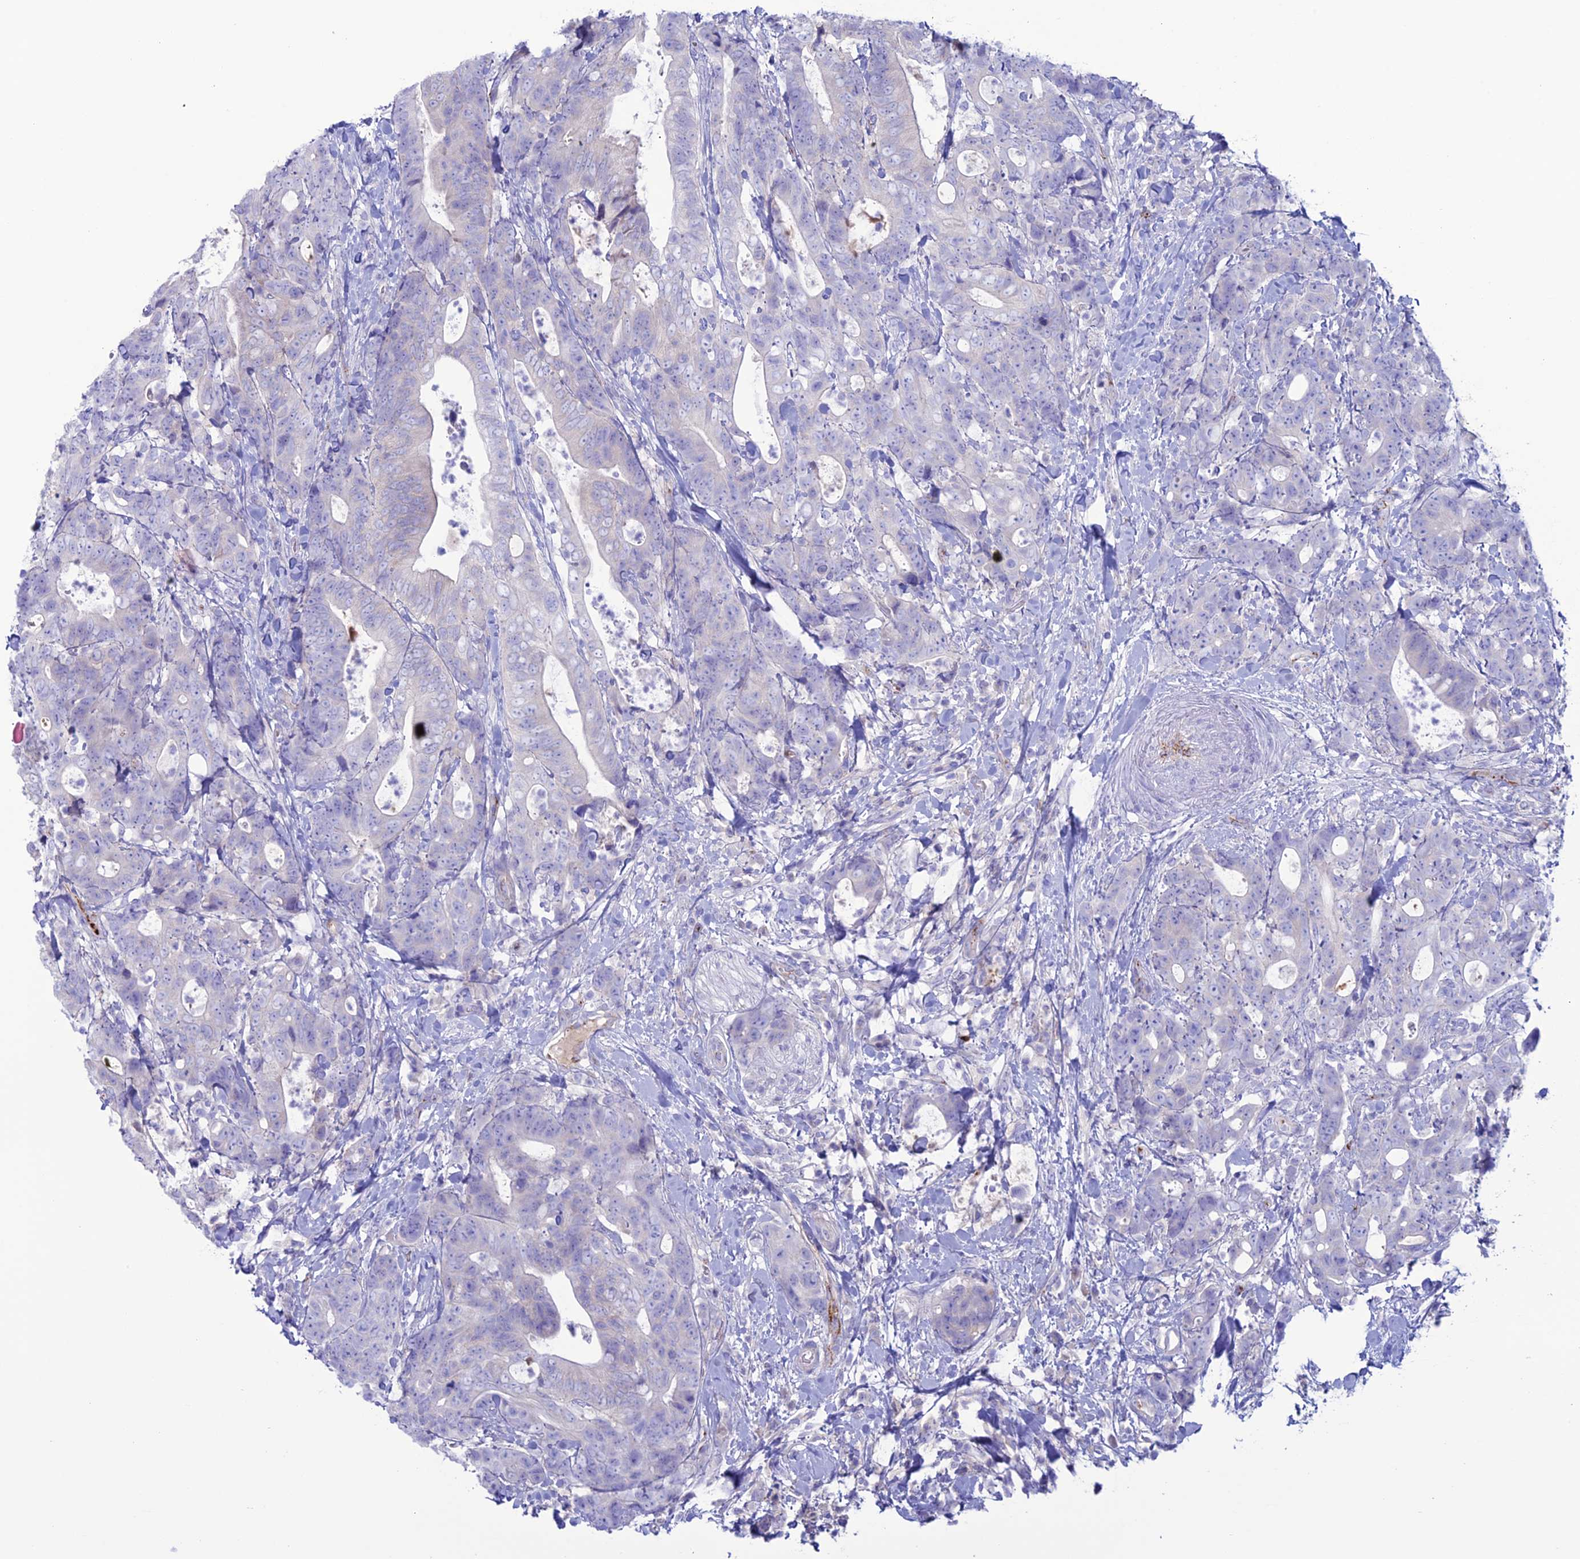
{"staining": {"intensity": "negative", "quantity": "none", "location": "none"}, "tissue": "colorectal cancer", "cell_type": "Tumor cells", "image_type": "cancer", "snomed": [{"axis": "morphology", "description": "Adenocarcinoma, NOS"}, {"axis": "topography", "description": "Colon"}], "caption": "This is an immunohistochemistry histopathology image of human adenocarcinoma (colorectal). There is no staining in tumor cells.", "gene": "CDC42EP5", "patient": {"sex": "female", "age": 82}}